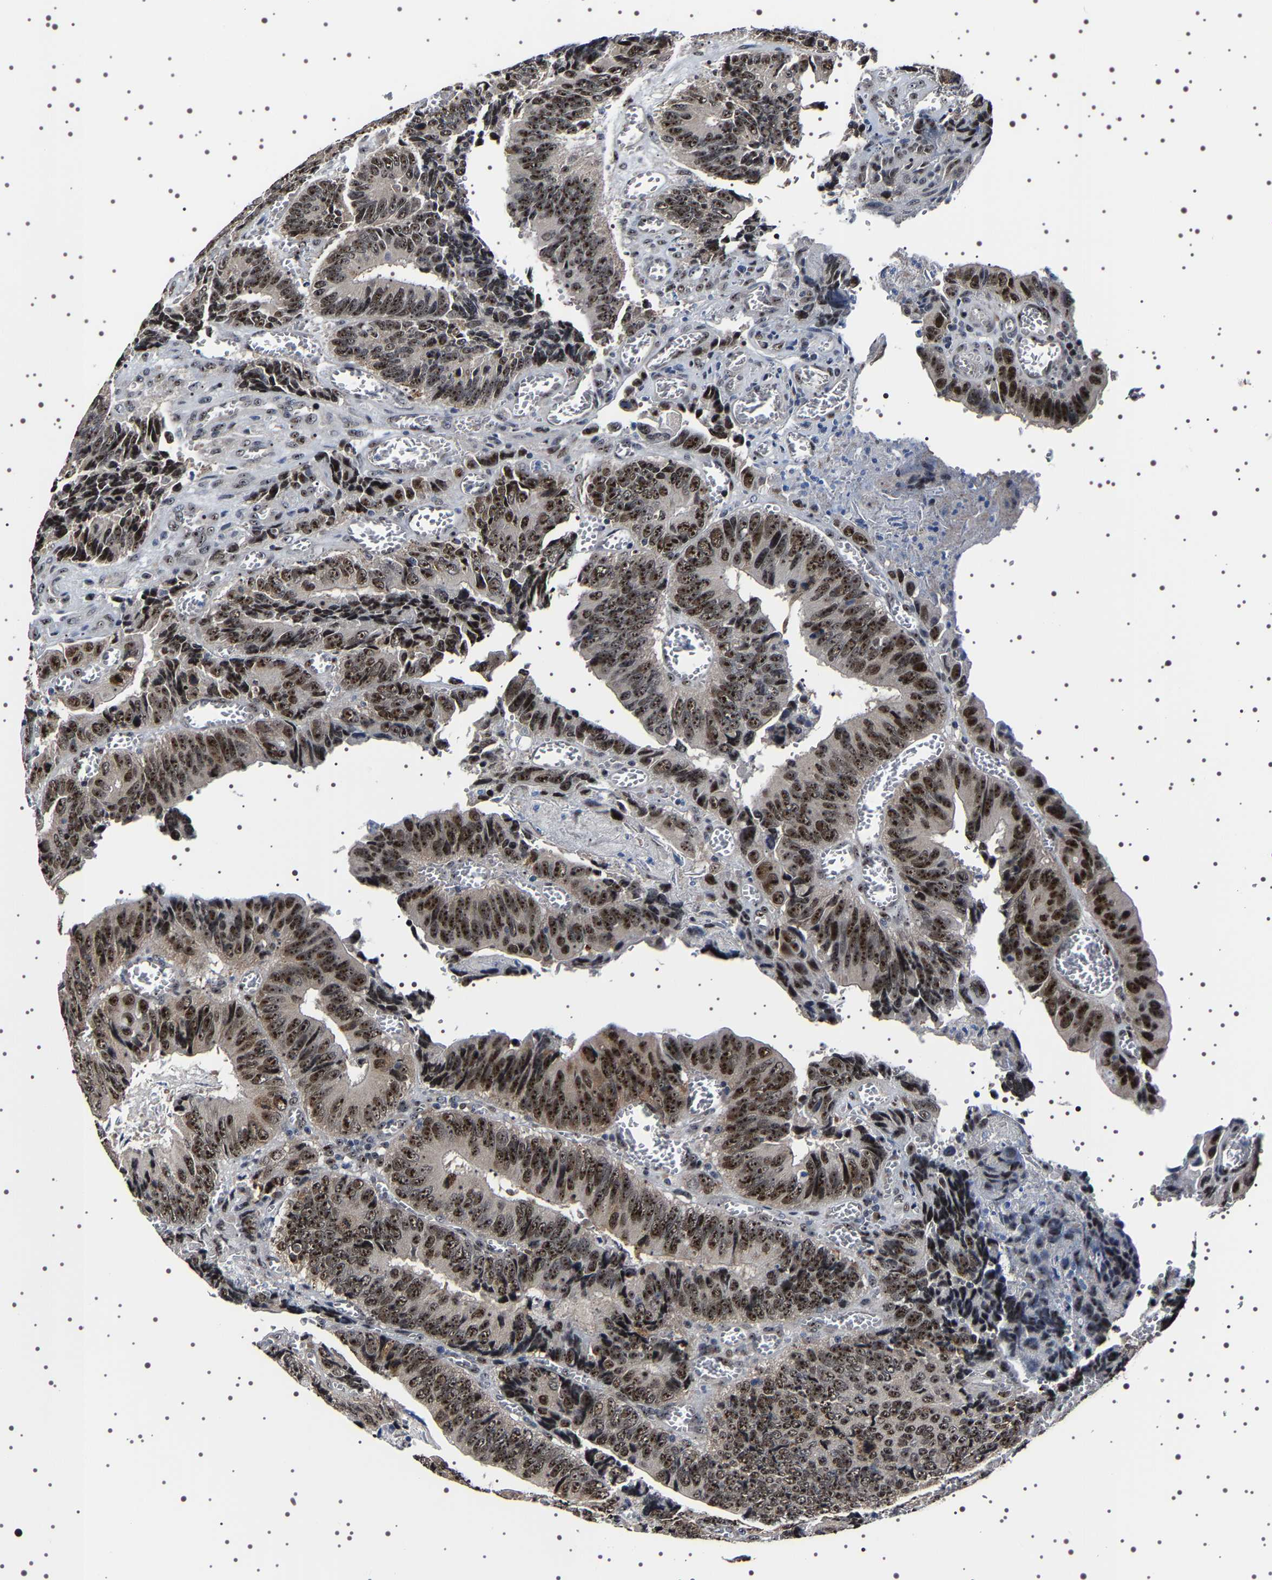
{"staining": {"intensity": "strong", "quantity": ">75%", "location": "nuclear"}, "tissue": "colorectal cancer", "cell_type": "Tumor cells", "image_type": "cancer", "snomed": [{"axis": "morphology", "description": "Adenocarcinoma, NOS"}, {"axis": "topography", "description": "Colon"}], "caption": "DAB immunohistochemical staining of colorectal adenocarcinoma reveals strong nuclear protein expression in about >75% of tumor cells.", "gene": "GNL3", "patient": {"sex": "male", "age": 72}}